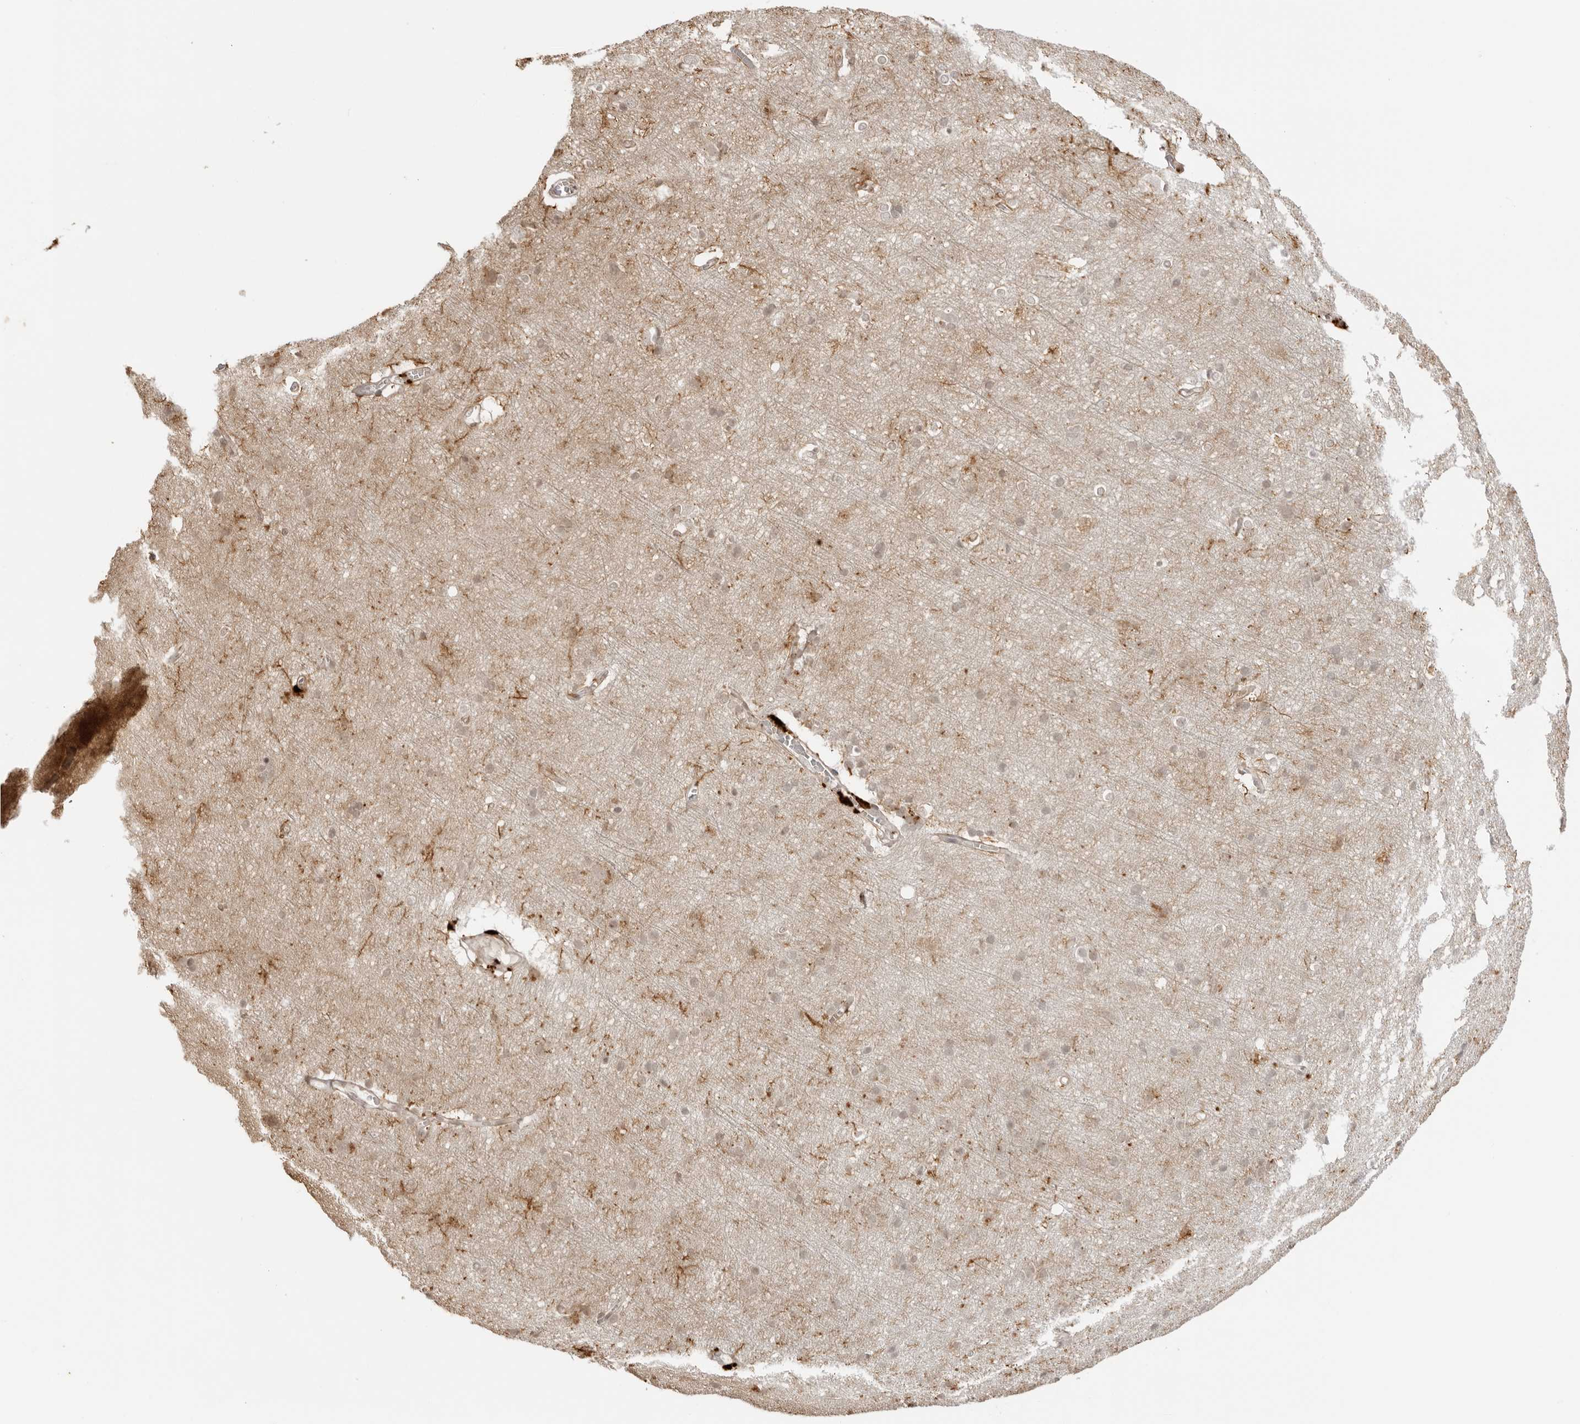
{"staining": {"intensity": "weak", "quantity": ">75%", "location": "cytoplasmic/membranous"}, "tissue": "cerebral cortex", "cell_type": "Endothelial cells", "image_type": "normal", "snomed": [{"axis": "morphology", "description": "Normal tissue, NOS"}, {"axis": "topography", "description": "Cerebral cortex"}], "caption": "Immunohistochemical staining of unremarkable cerebral cortex shows low levels of weak cytoplasmic/membranous staining in about >75% of endothelial cells.", "gene": "IKBKE", "patient": {"sex": "male", "age": 54}}